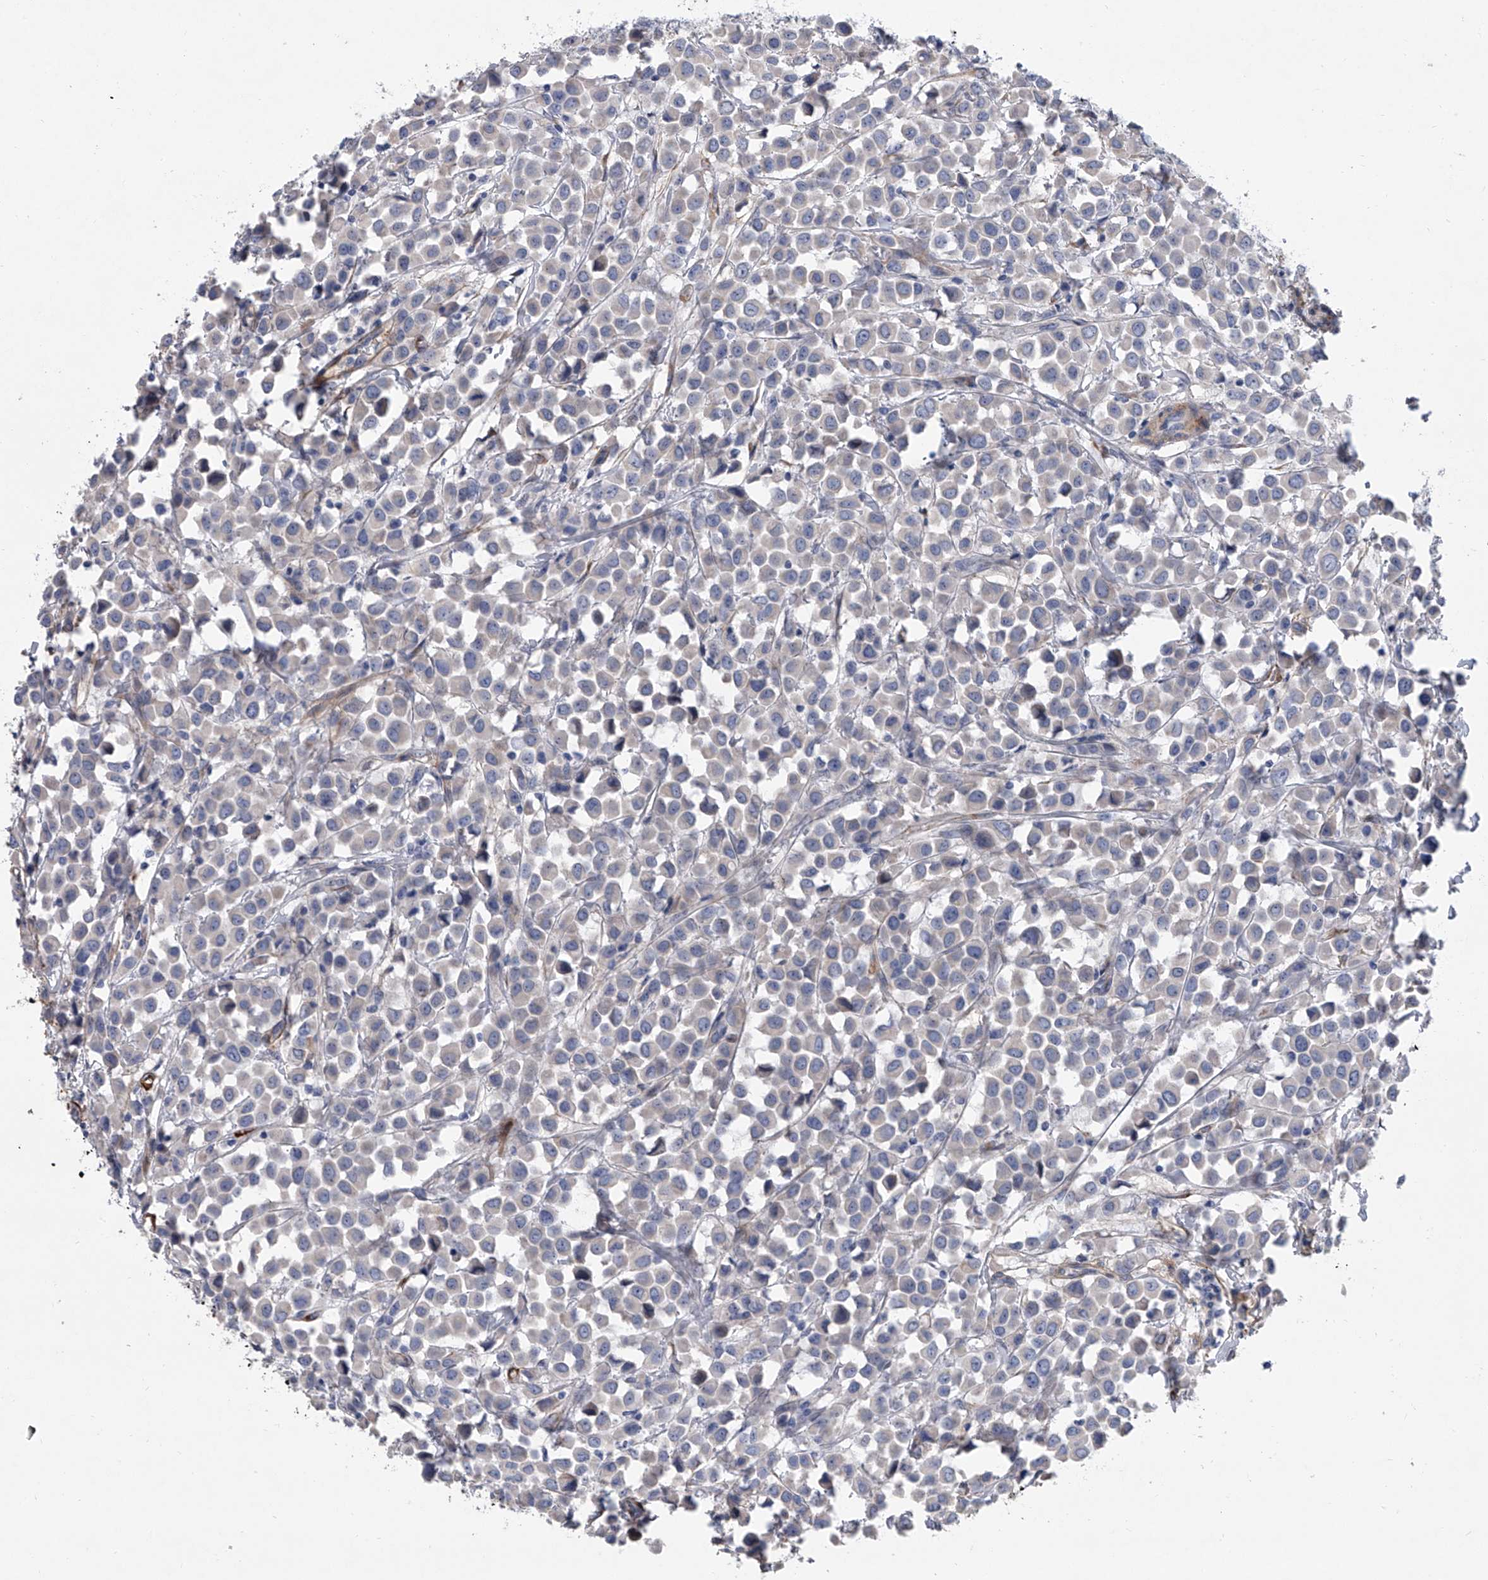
{"staining": {"intensity": "negative", "quantity": "none", "location": "none"}, "tissue": "breast cancer", "cell_type": "Tumor cells", "image_type": "cancer", "snomed": [{"axis": "morphology", "description": "Duct carcinoma"}, {"axis": "topography", "description": "Breast"}], "caption": "Immunohistochemistry (IHC) photomicrograph of breast cancer (intraductal carcinoma) stained for a protein (brown), which demonstrates no expression in tumor cells.", "gene": "ALG14", "patient": {"sex": "female", "age": 61}}